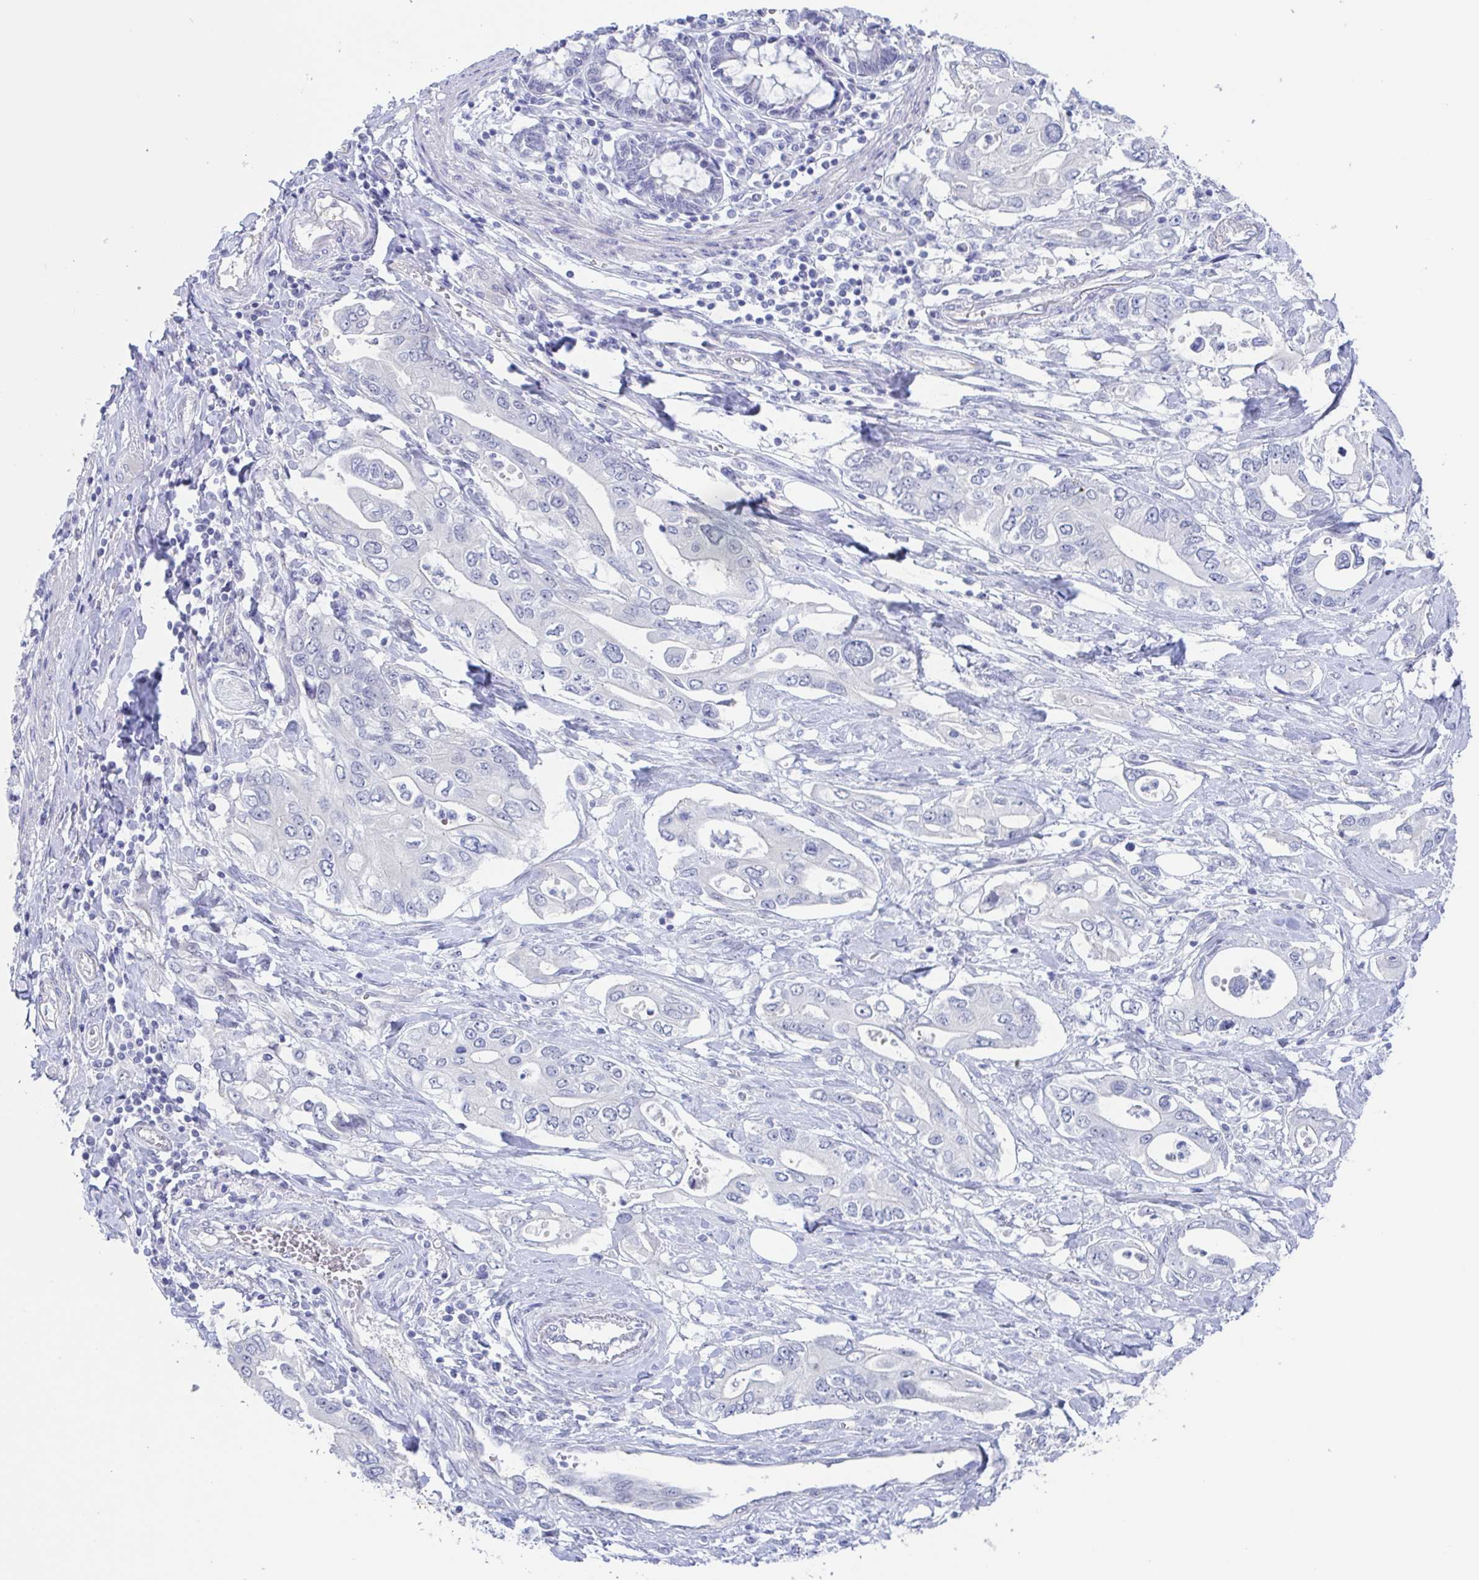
{"staining": {"intensity": "negative", "quantity": "none", "location": "none"}, "tissue": "pancreatic cancer", "cell_type": "Tumor cells", "image_type": "cancer", "snomed": [{"axis": "morphology", "description": "Adenocarcinoma, NOS"}, {"axis": "topography", "description": "Pancreas"}], "caption": "There is no significant positivity in tumor cells of pancreatic cancer.", "gene": "TEX12", "patient": {"sex": "female", "age": 63}}